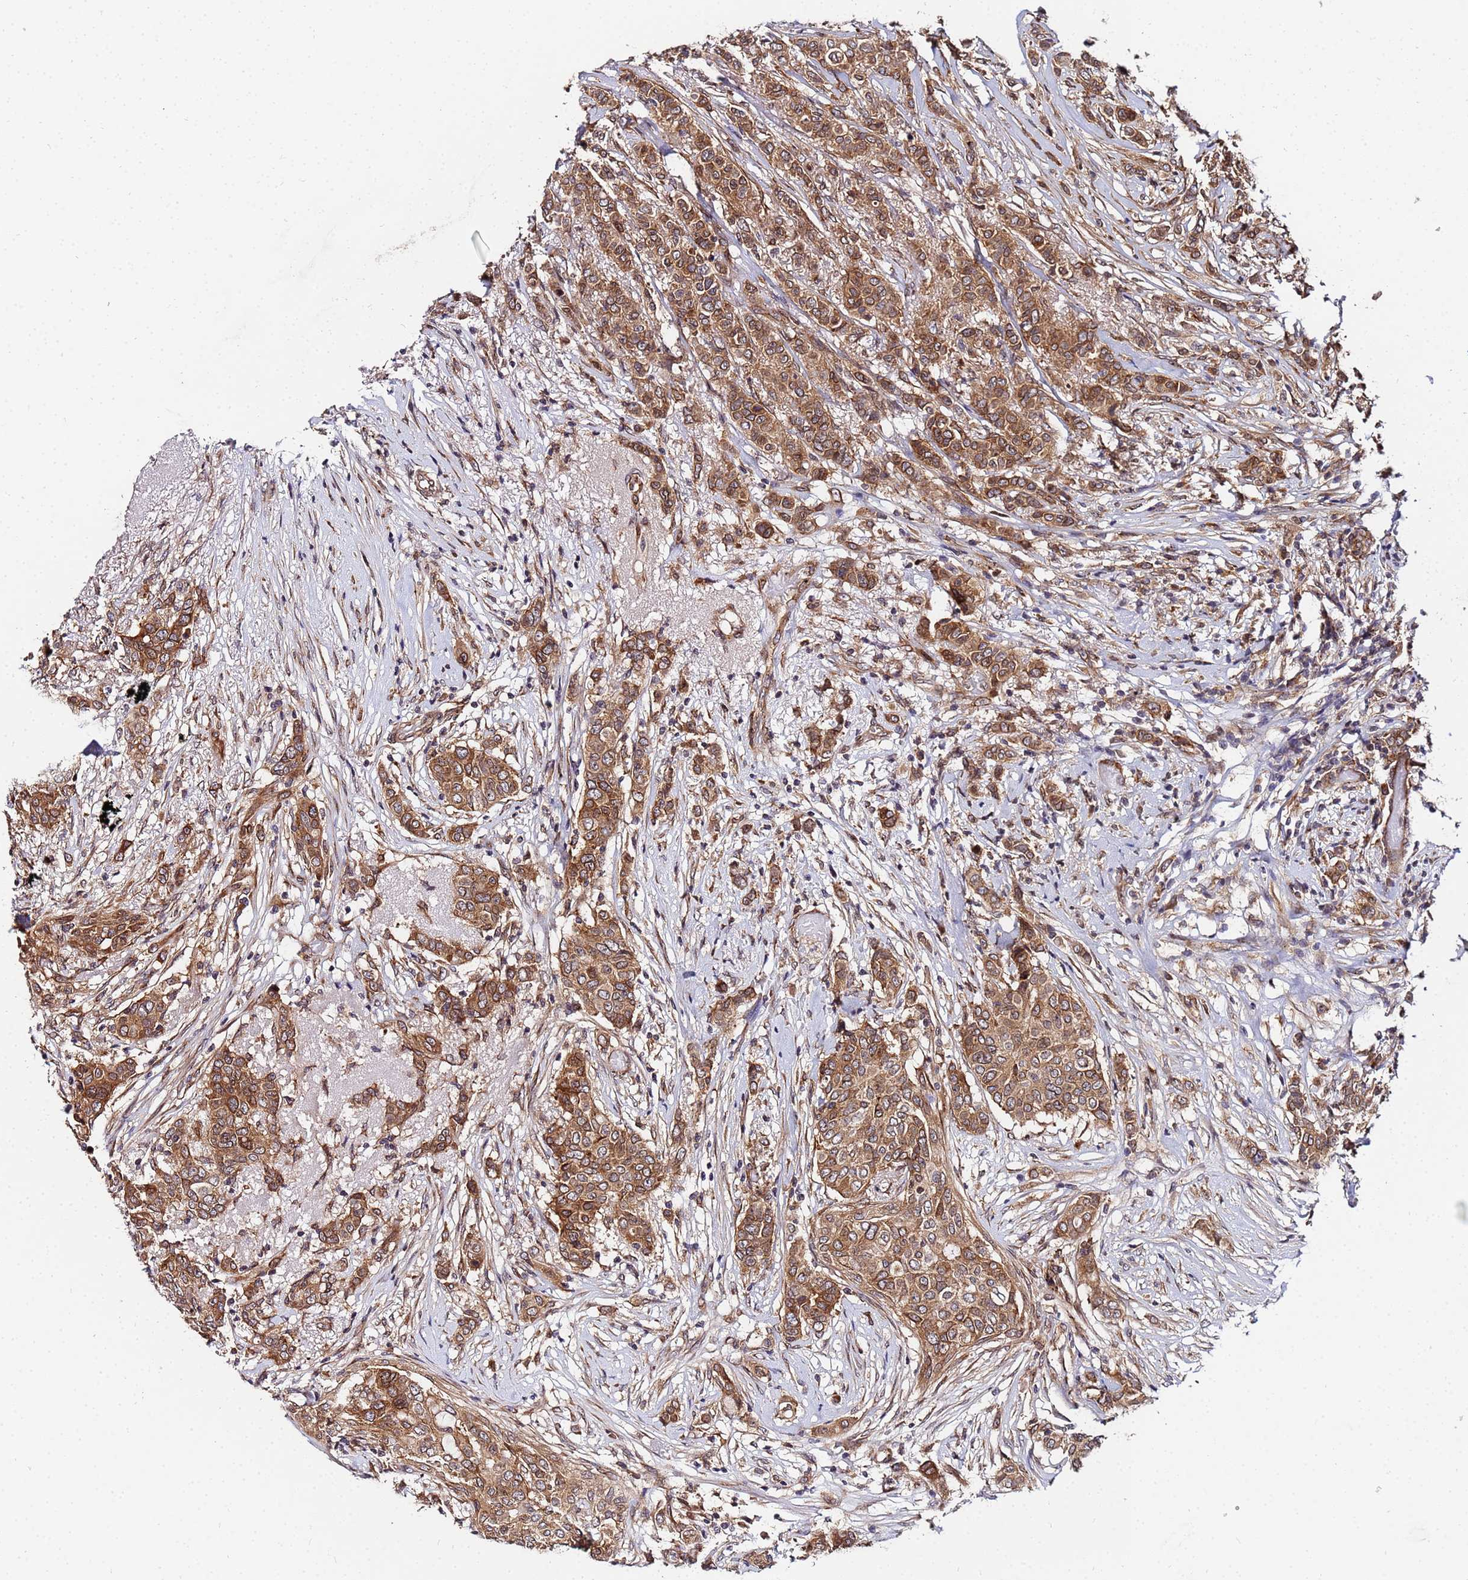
{"staining": {"intensity": "moderate", "quantity": ">75%", "location": "cytoplasmic/membranous"}, "tissue": "breast cancer", "cell_type": "Tumor cells", "image_type": "cancer", "snomed": [{"axis": "morphology", "description": "Lobular carcinoma"}, {"axis": "topography", "description": "Breast"}], "caption": "Immunohistochemical staining of lobular carcinoma (breast) shows medium levels of moderate cytoplasmic/membranous protein staining in approximately >75% of tumor cells.", "gene": "UNC93B1", "patient": {"sex": "female", "age": 51}}